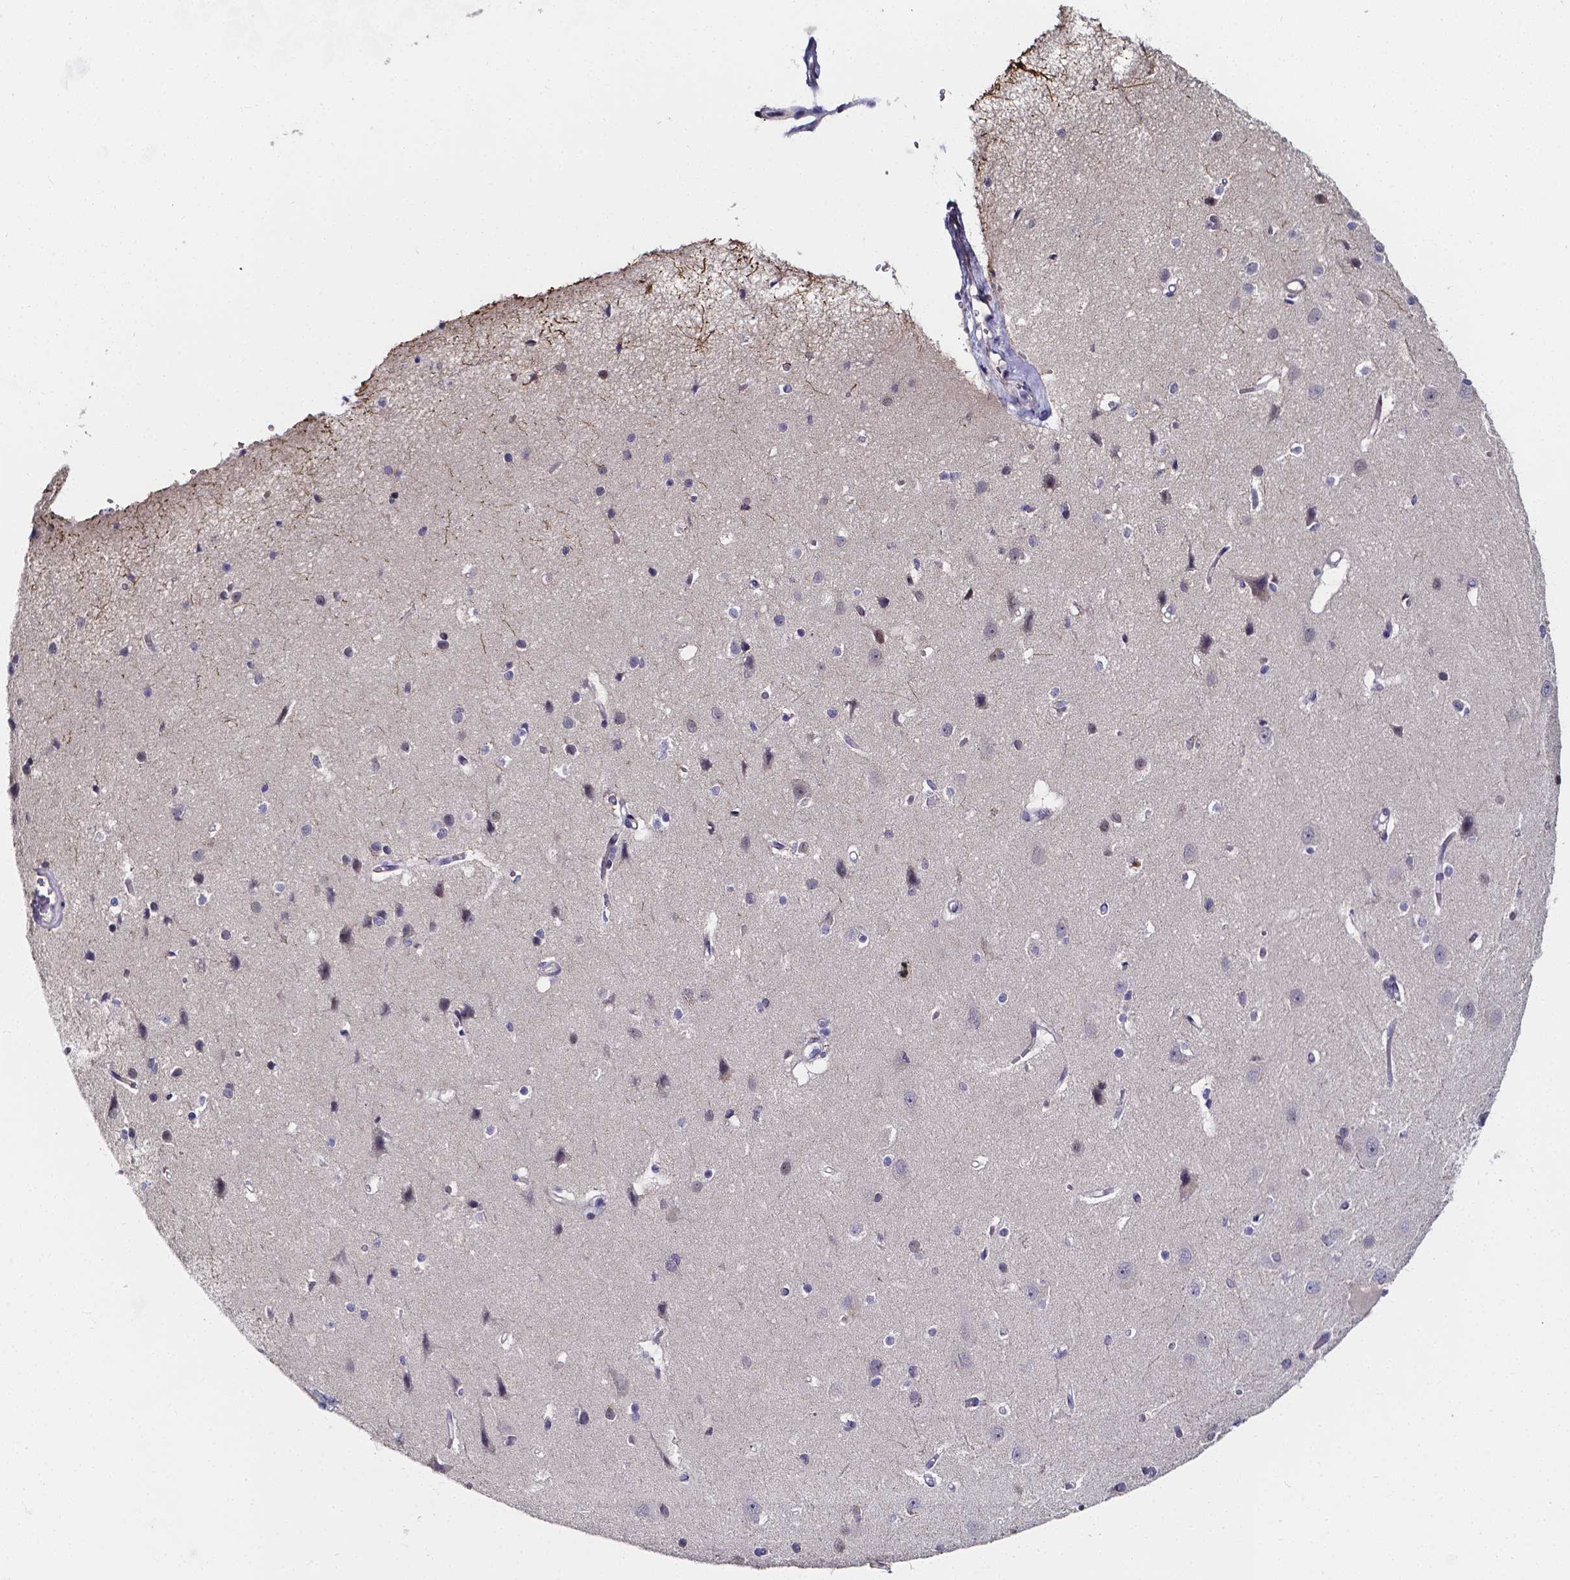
{"staining": {"intensity": "negative", "quantity": "none", "location": "none"}, "tissue": "cerebral cortex", "cell_type": "Endothelial cells", "image_type": "normal", "snomed": [{"axis": "morphology", "description": "Normal tissue, NOS"}, {"axis": "topography", "description": "Cerebral cortex"}], "caption": "This photomicrograph is of benign cerebral cortex stained with immunohistochemistry to label a protein in brown with the nuclei are counter-stained blue. There is no expression in endothelial cells.", "gene": "CACNG8", "patient": {"sex": "male", "age": 37}}